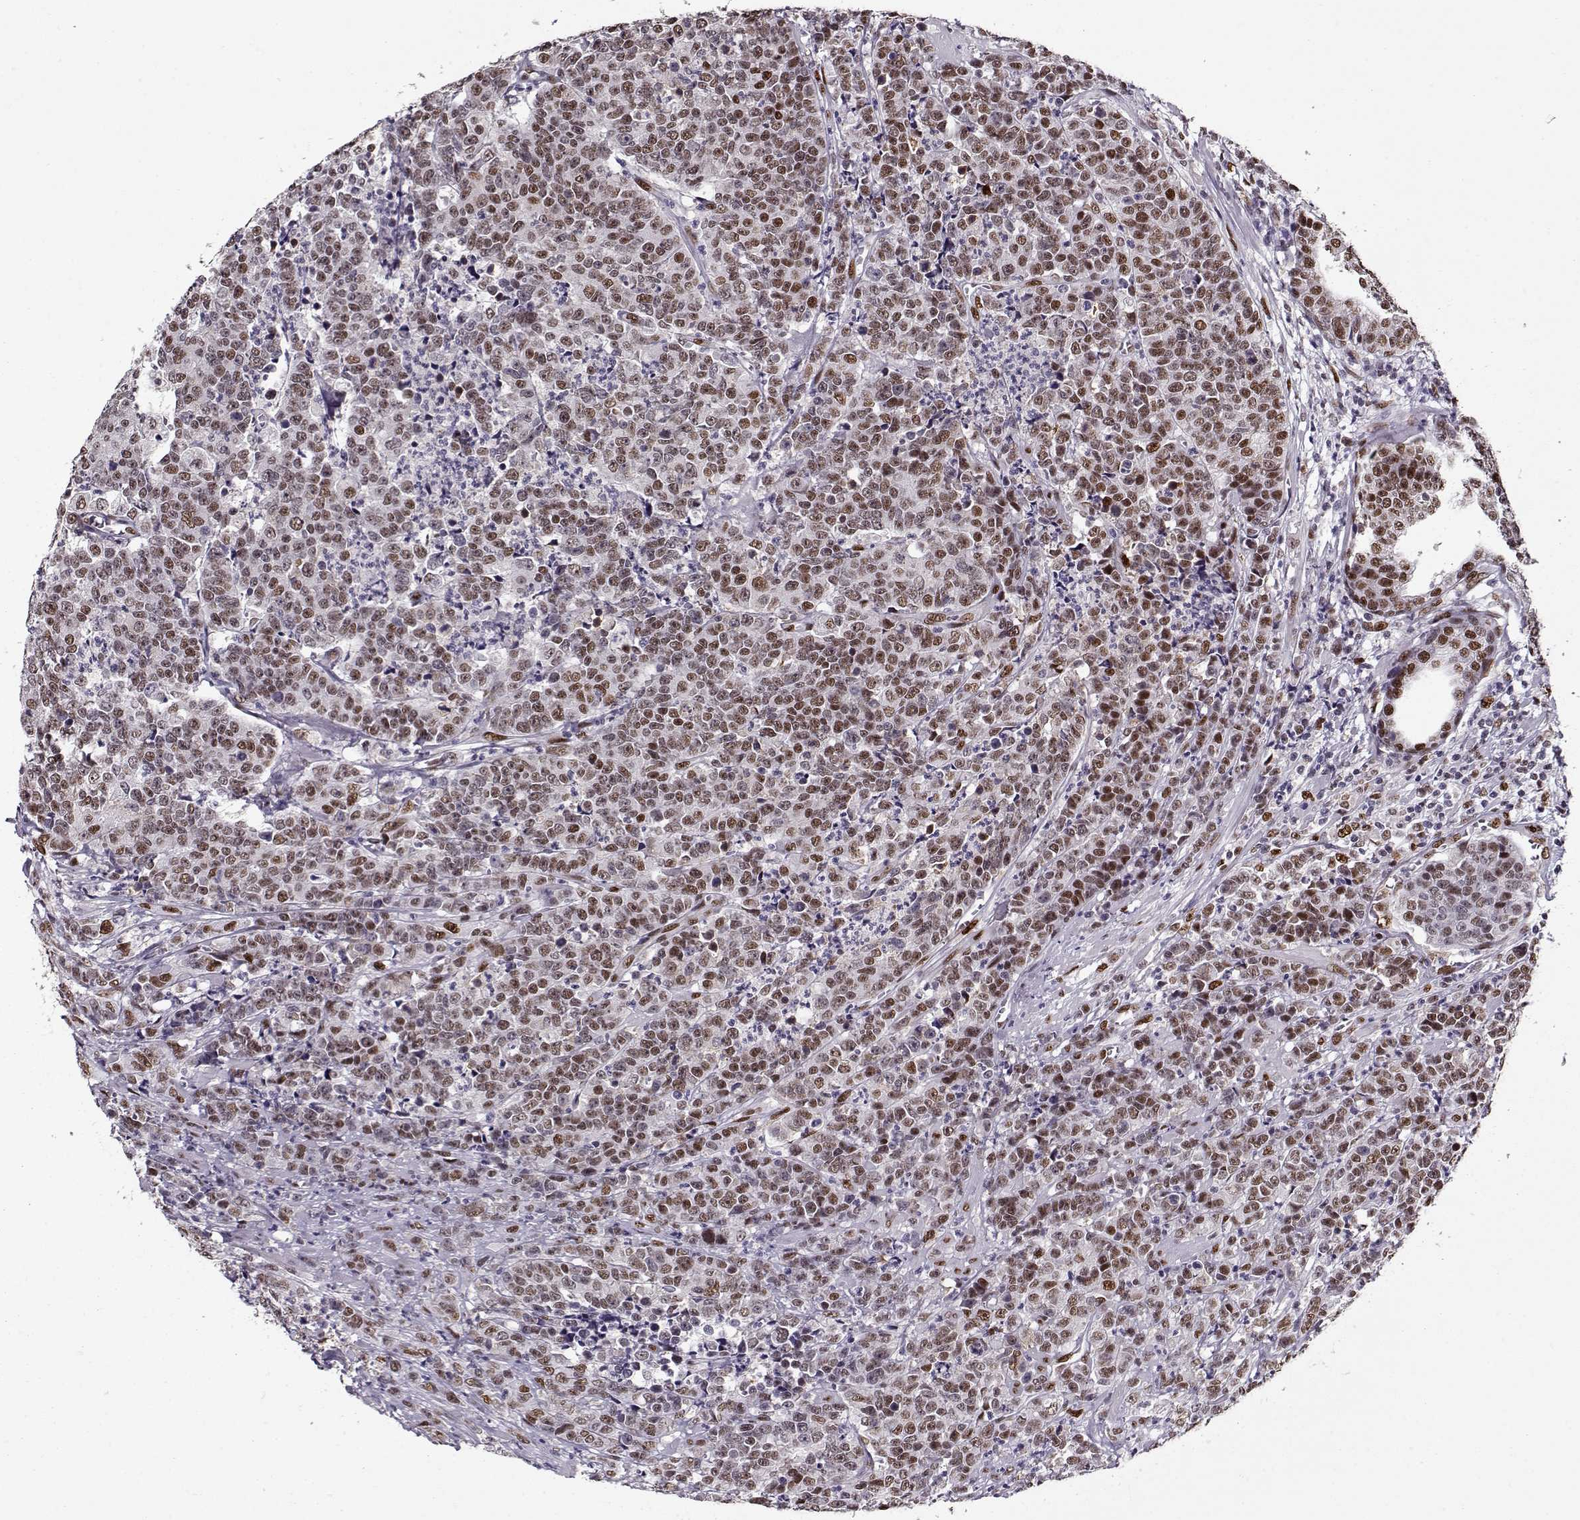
{"staining": {"intensity": "moderate", "quantity": "25%-75%", "location": "nuclear"}, "tissue": "prostate cancer", "cell_type": "Tumor cells", "image_type": "cancer", "snomed": [{"axis": "morphology", "description": "Adenocarcinoma, NOS"}, {"axis": "topography", "description": "Prostate"}], "caption": "Brown immunohistochemical staining in human prostate adenocarcinoma exhibits moderate nuclear positivity in approximately 25%-75% of tumor cells.", "gene": "PRMT8", "patient": {"sex": "male", "age": 67}}